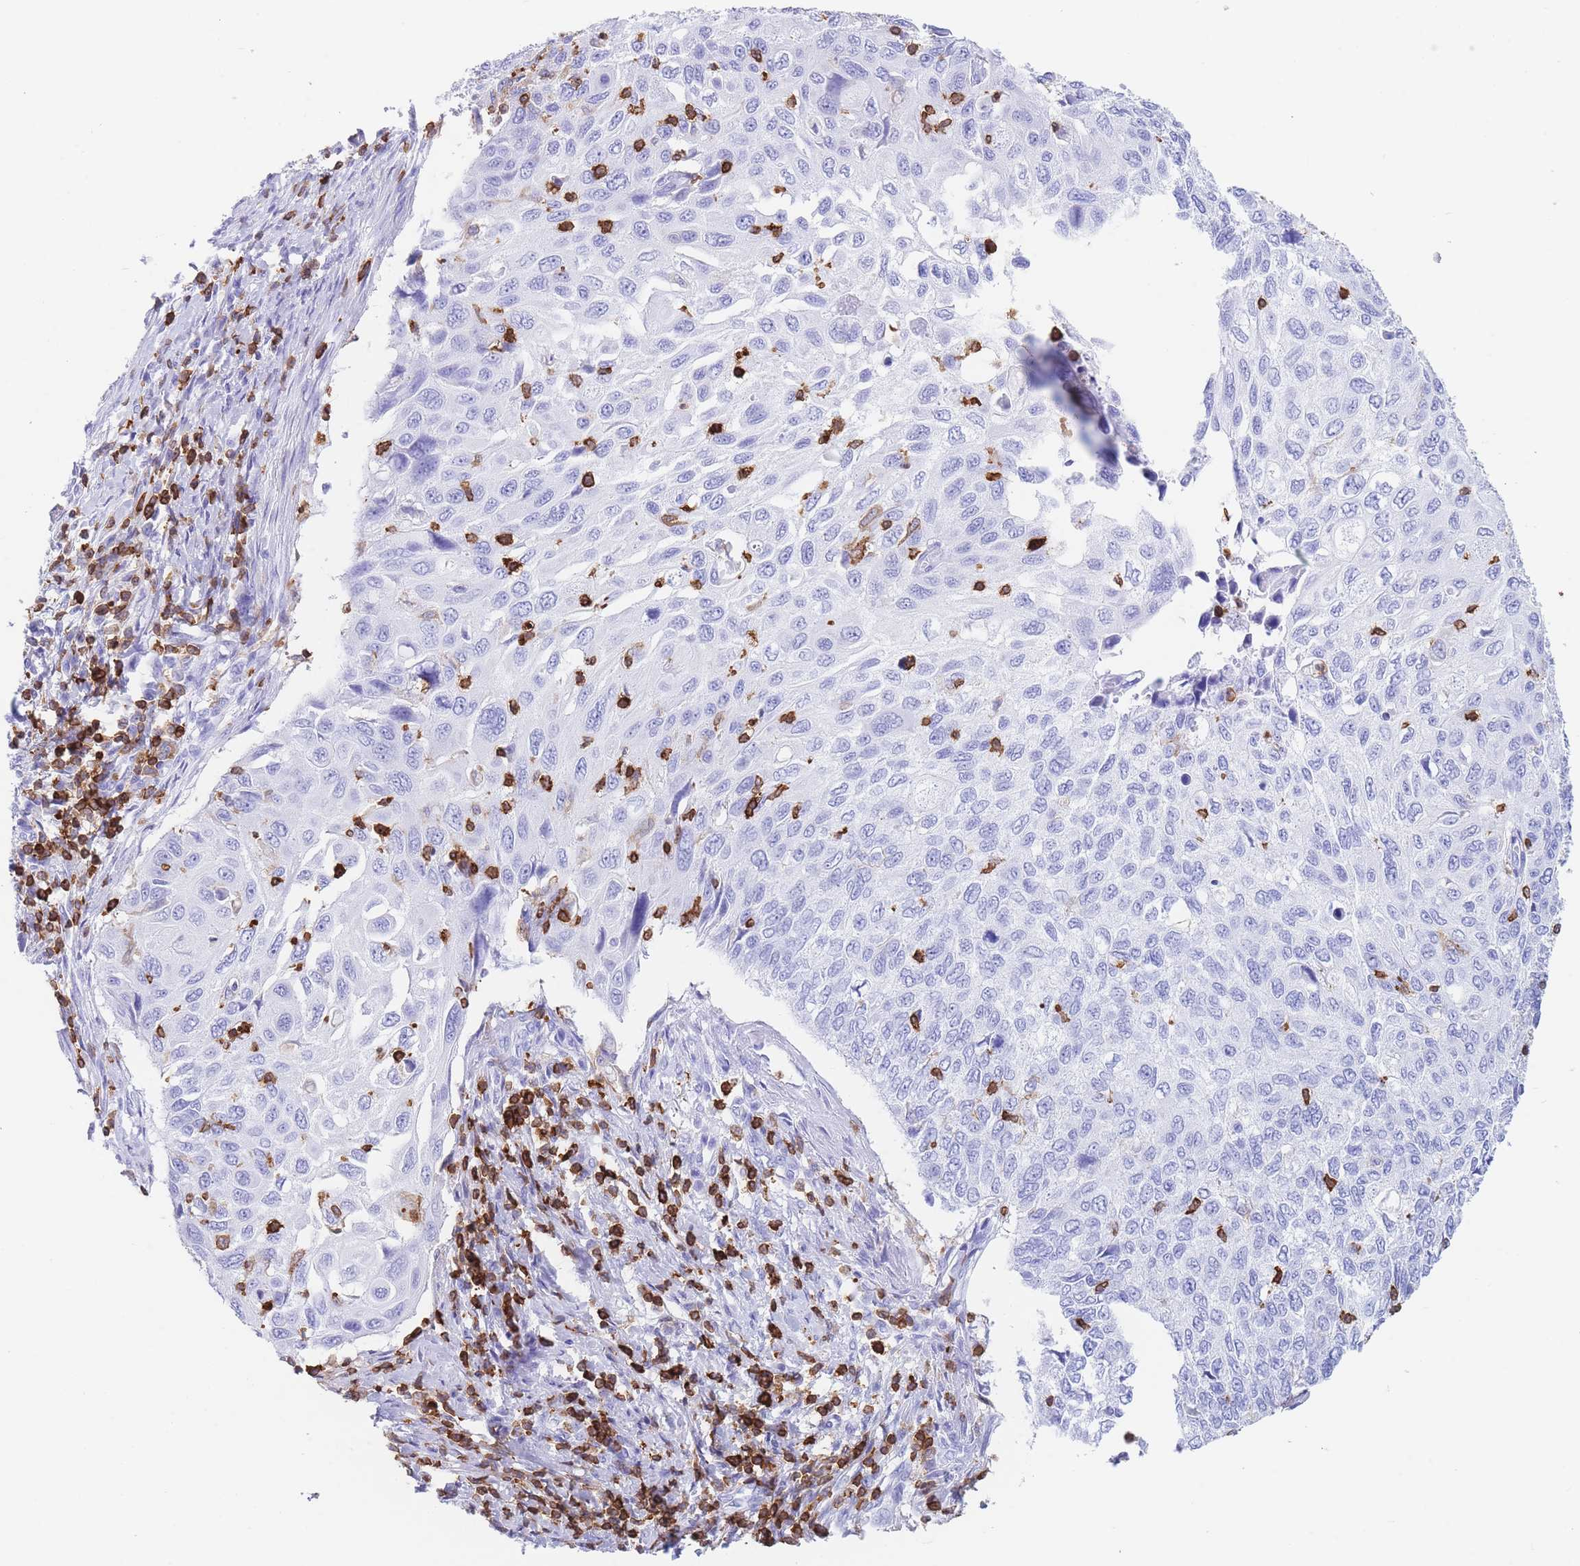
{"staining": {"intensity": "negative", "quantity": "none", "location": "none"}, "tissue": "cervical cancer", "cell_type": "Tumor cells", "image_type": "cancer", "snomed": [{"axis": "morphology", "description": "Squamous cell carcinoma, NOS"}, {"axis": "topography", "description": "Cervix"}], "caption": "Immunohistochemical staining of cervical squamous cell carcinoma shows no significant staining in tumor cells.", "gene": "CORO1A", "patient": {"sex": "female", "age": 70}}